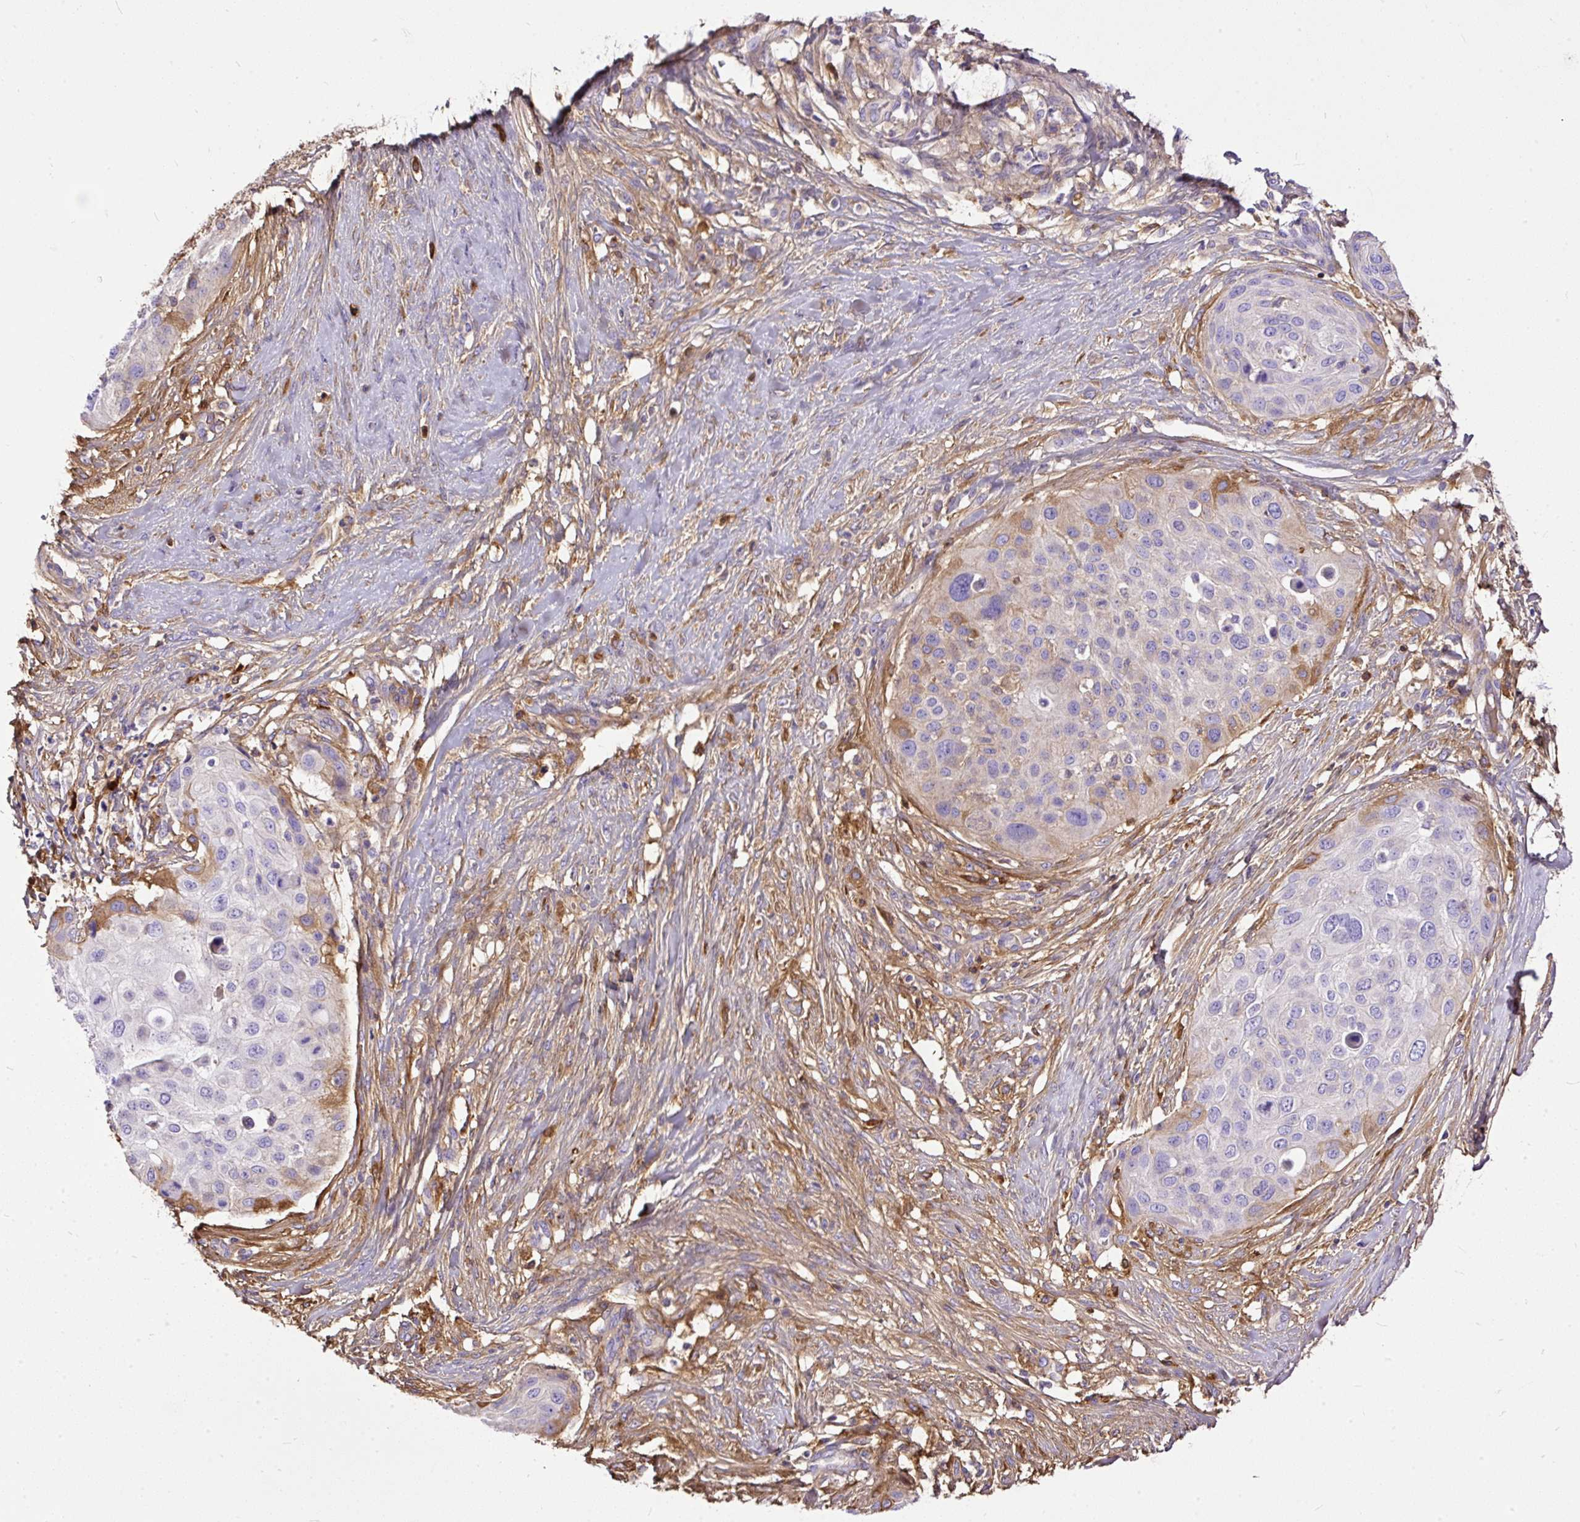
{"staining": {"intensity": "moderate", "quantity": "<25%", "location": "cytoplasmic/membranous"}, "tissue": "skin cancer", "cell_type": "Tumor cells", "image_type": "cancer", "snomed": [{"axis": "morphology", "description": "Squamous cell carcinoma, NOS"}, {"axis": "topography", "description": "Skin"}], "caption": "The photomicrograph demonstrates a brown stain indicating the presence of a protein in the cytoplasmic/membranous of tumor cells in skin squamous cell carcinoma.", "gene": "CLEC3B", "patient": {"sex": "female", "age": 87}}